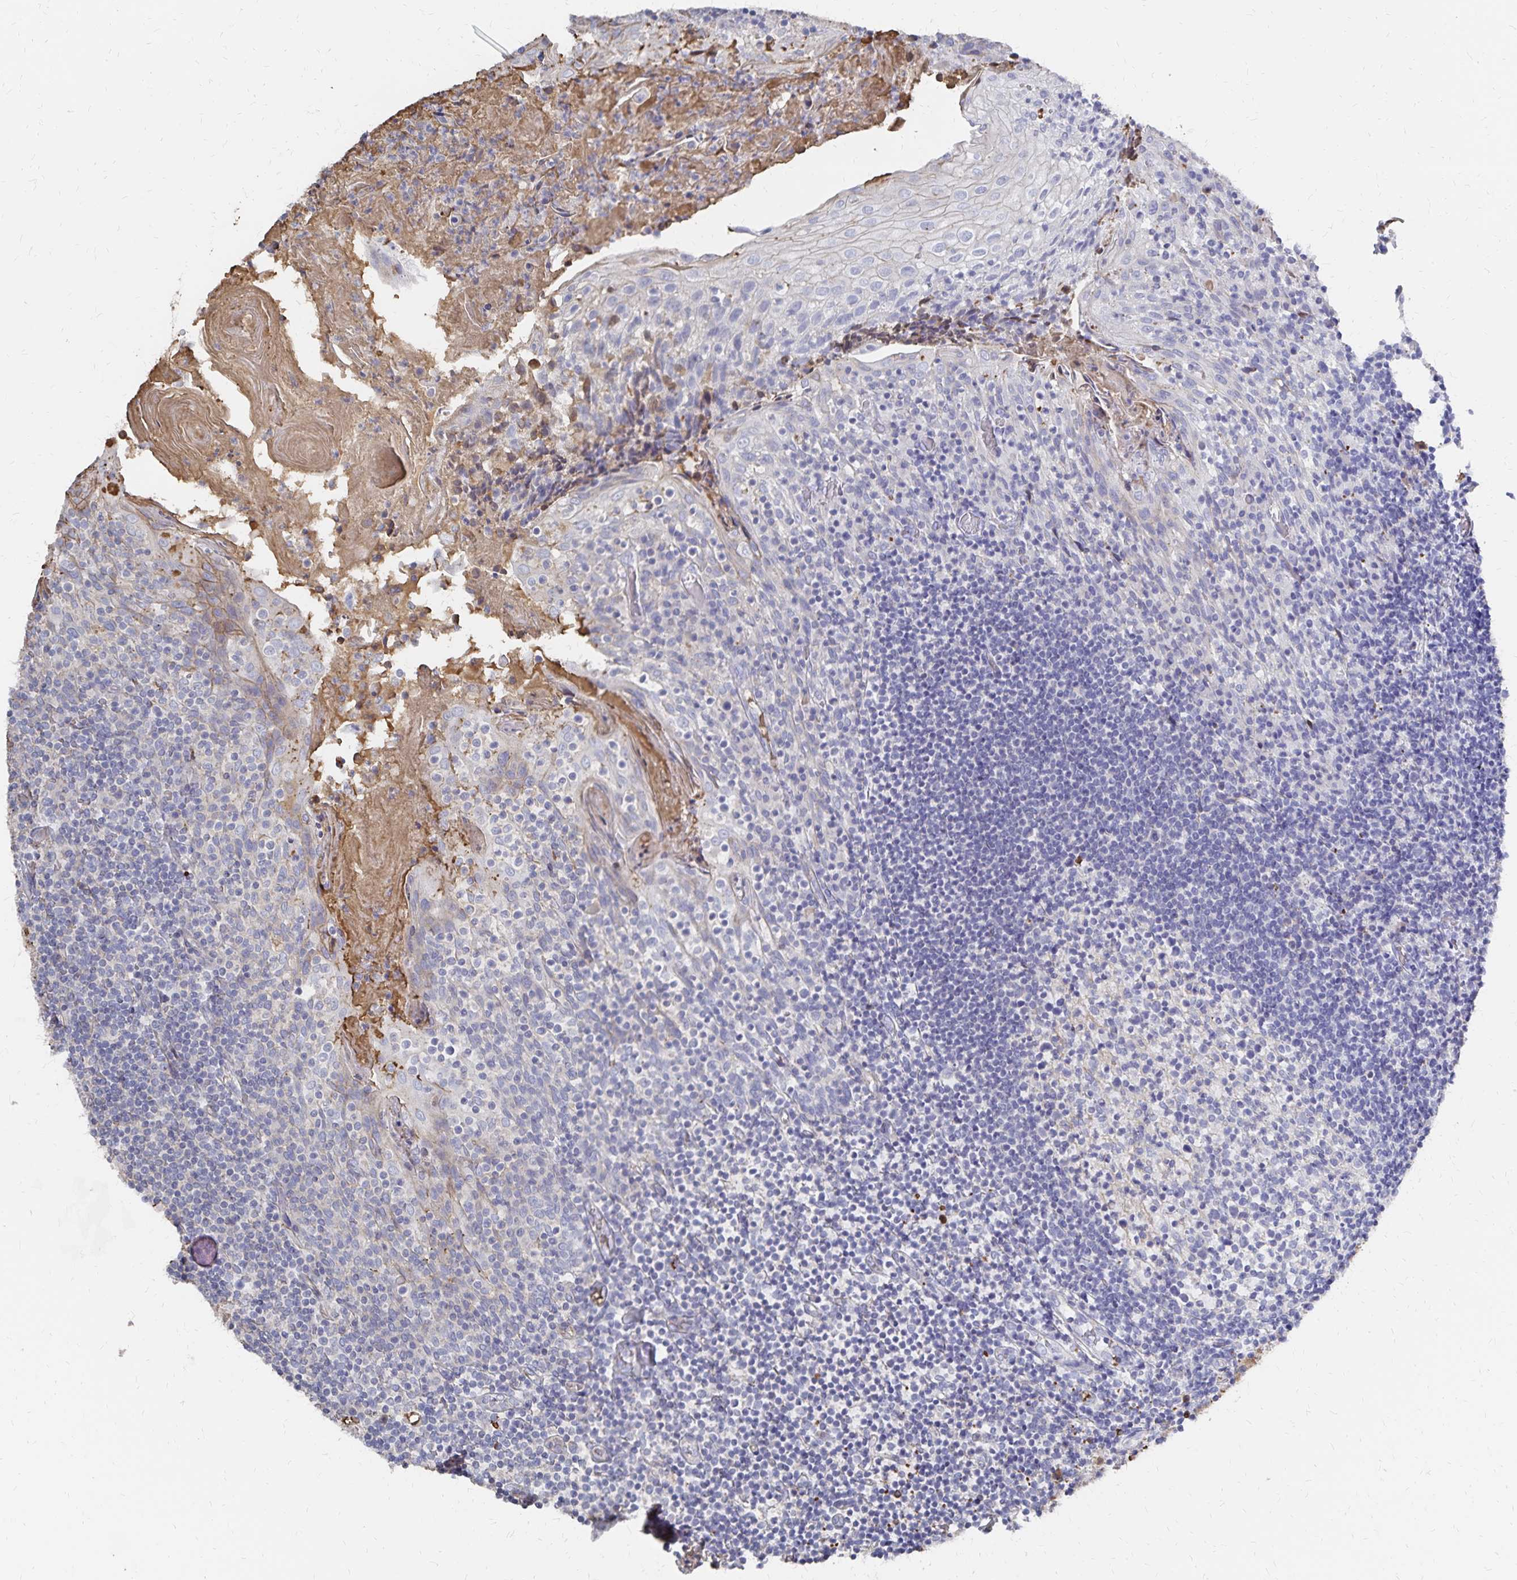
{"staining": {"intensity": "negative", "quantity": "none", "location": "none"}, "tissue": "tonsil", "cell_type": "Germinal center cells", "image_type": "normal", "snomed": [{"axis": "morphology", "description": "Normal tissue, NOS"}, {"axis": "topography", "description": "Tonsil"}], "caption": "Immunohistochemical staining of benign tonsil exhibits no significant staining in germinal center cells. (Brightfield microscopy of DAB (3,3'-diaminobenzidine) IHC at high magnification).", "gene": "KISS1", "patient": {"sex": "female", "age": 10}}